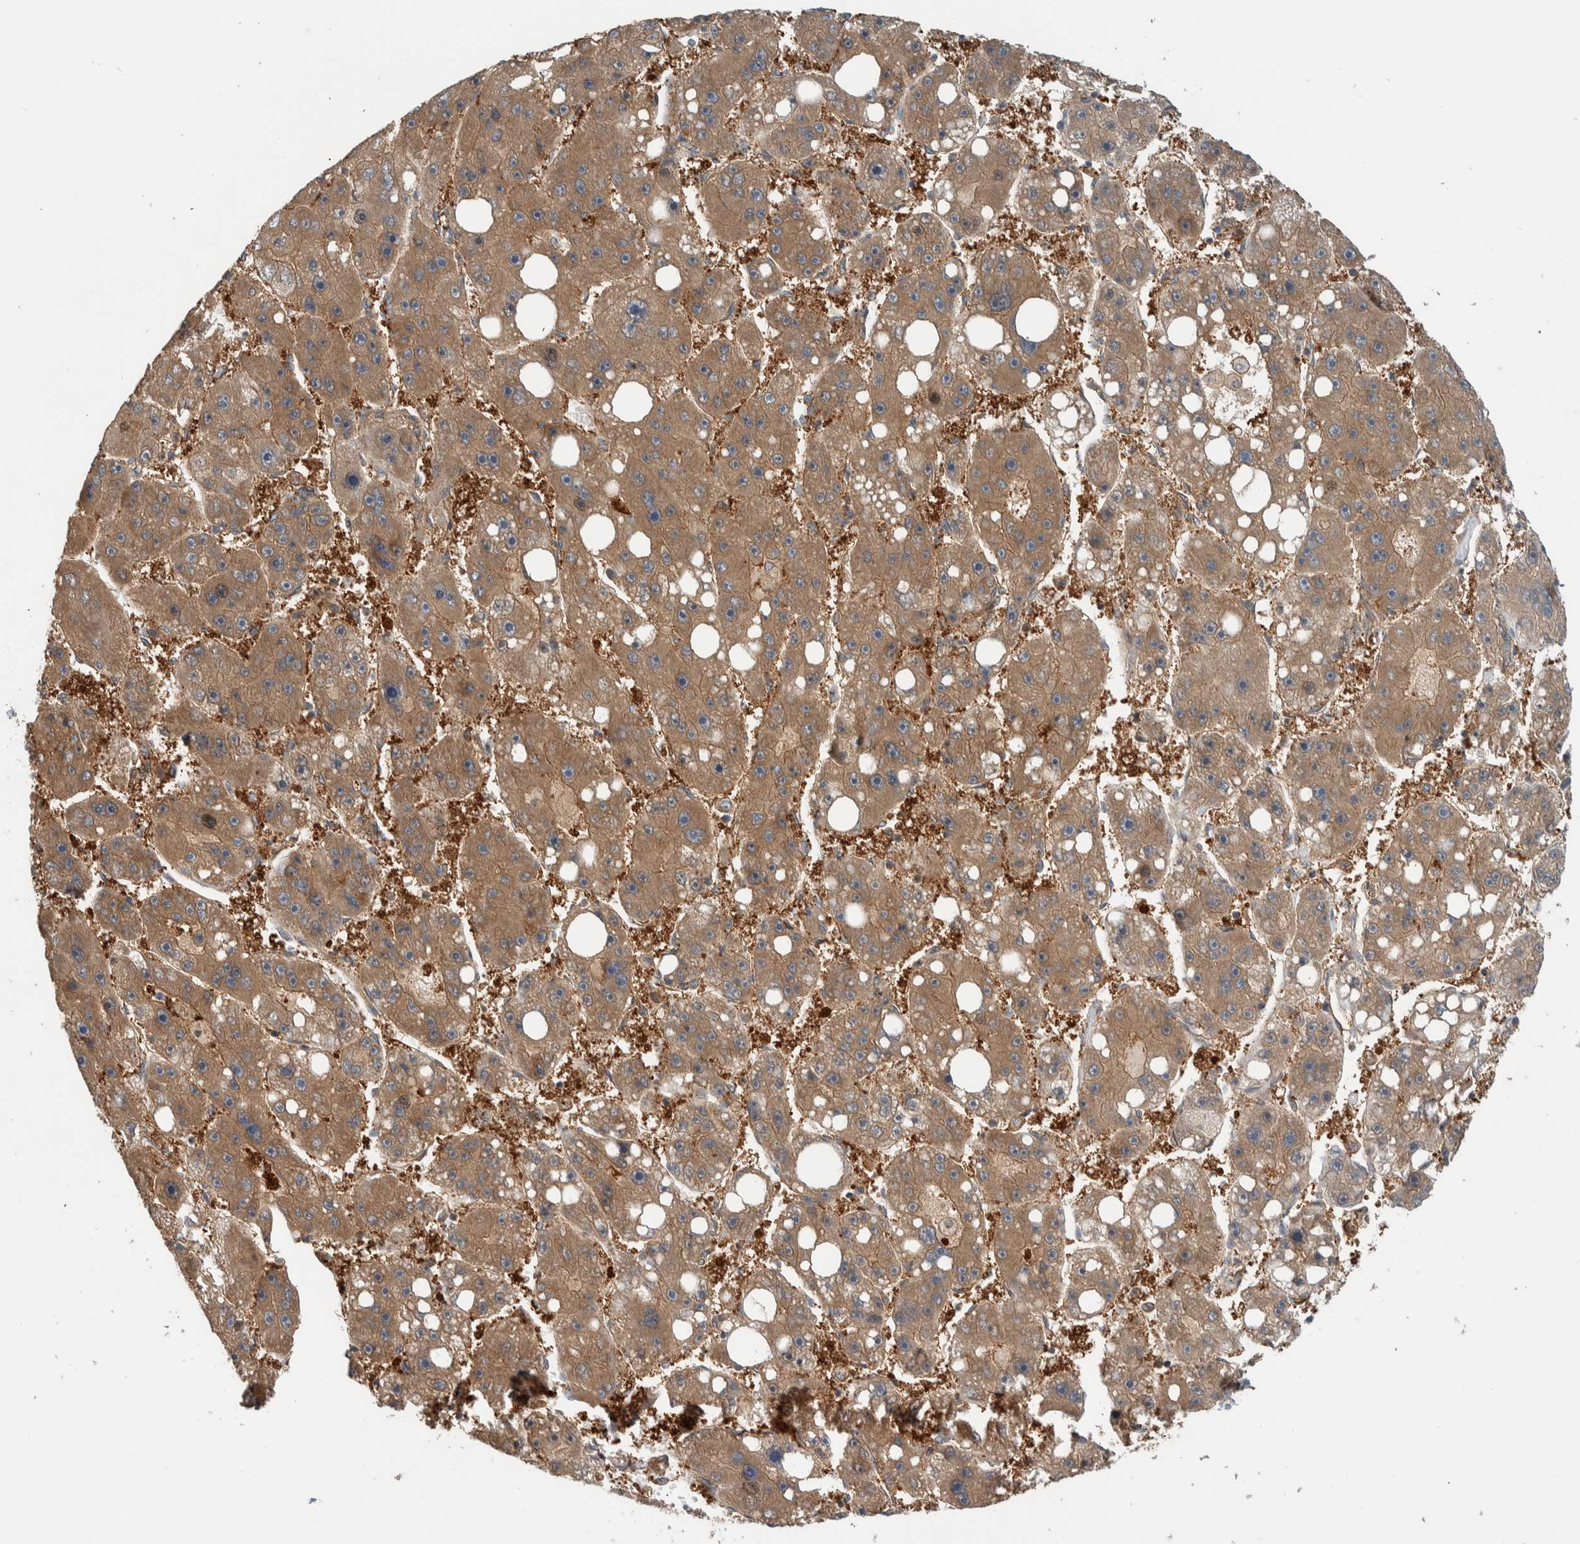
{"staining": {"intensity": "moderate", "quantity": ">75%", "location": "cytoplasmic/membranous"}, "tissue": "liver cancer", "cell_type": "Tumor cells", "image_type": "cancer", "snomed": [{"axis": "morphology", "description": "Carcinoma, Hepatocellular, NOS"}, {"axis": "topography", "description": "Liver"}], "caption": "A photomicrograph of human liver cancer stained for a protein reveals moderate cytoplasmic/membranous brown staining in tumor cells. Ihc stains the protein of interest in brown and the nuclei are stained blue.", "gene": "MPRIP", "patient": {"sex": "female", "age": 61}}